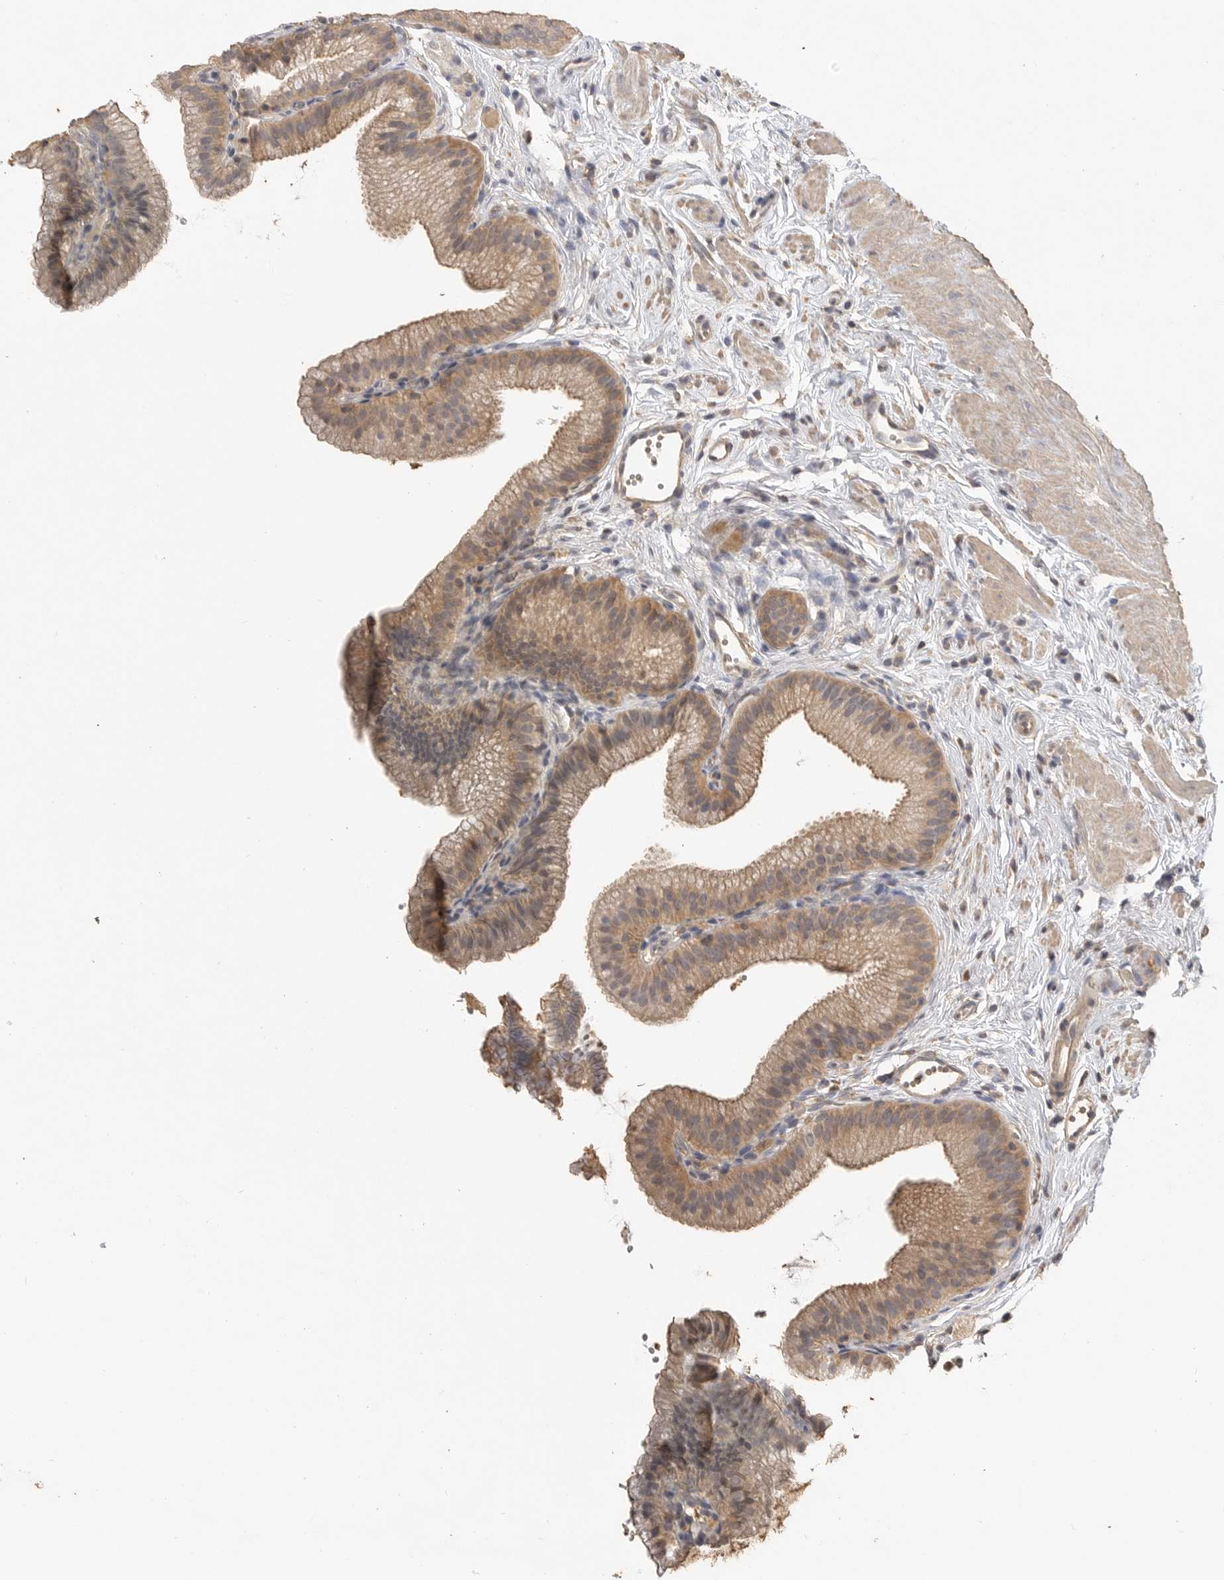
{"staining": {"intensity": "moderate", "quantity": ">75%", "location": "cytoplasmic/membranous"}, "tissue": "gallbladder", "cell_type": "Glandular cells", "image_type": "normal", "snomed": [{"axis": "morphology", "description": "Normal tissue, NOS"}, {"axis": "topography", "description": "Gallbladder"}, {"axis": "topography", "description": "Peripheral nerve tissue"}], "caption": "Immunohistochemistry (DAB) staining of benign human gallbladder reveals moderate cytoplasmic/membranous protein positivity in approximately >75% of glandular cells.", "gene": "MAP2K1", "patient": {"sex": "male", "age": 38}}